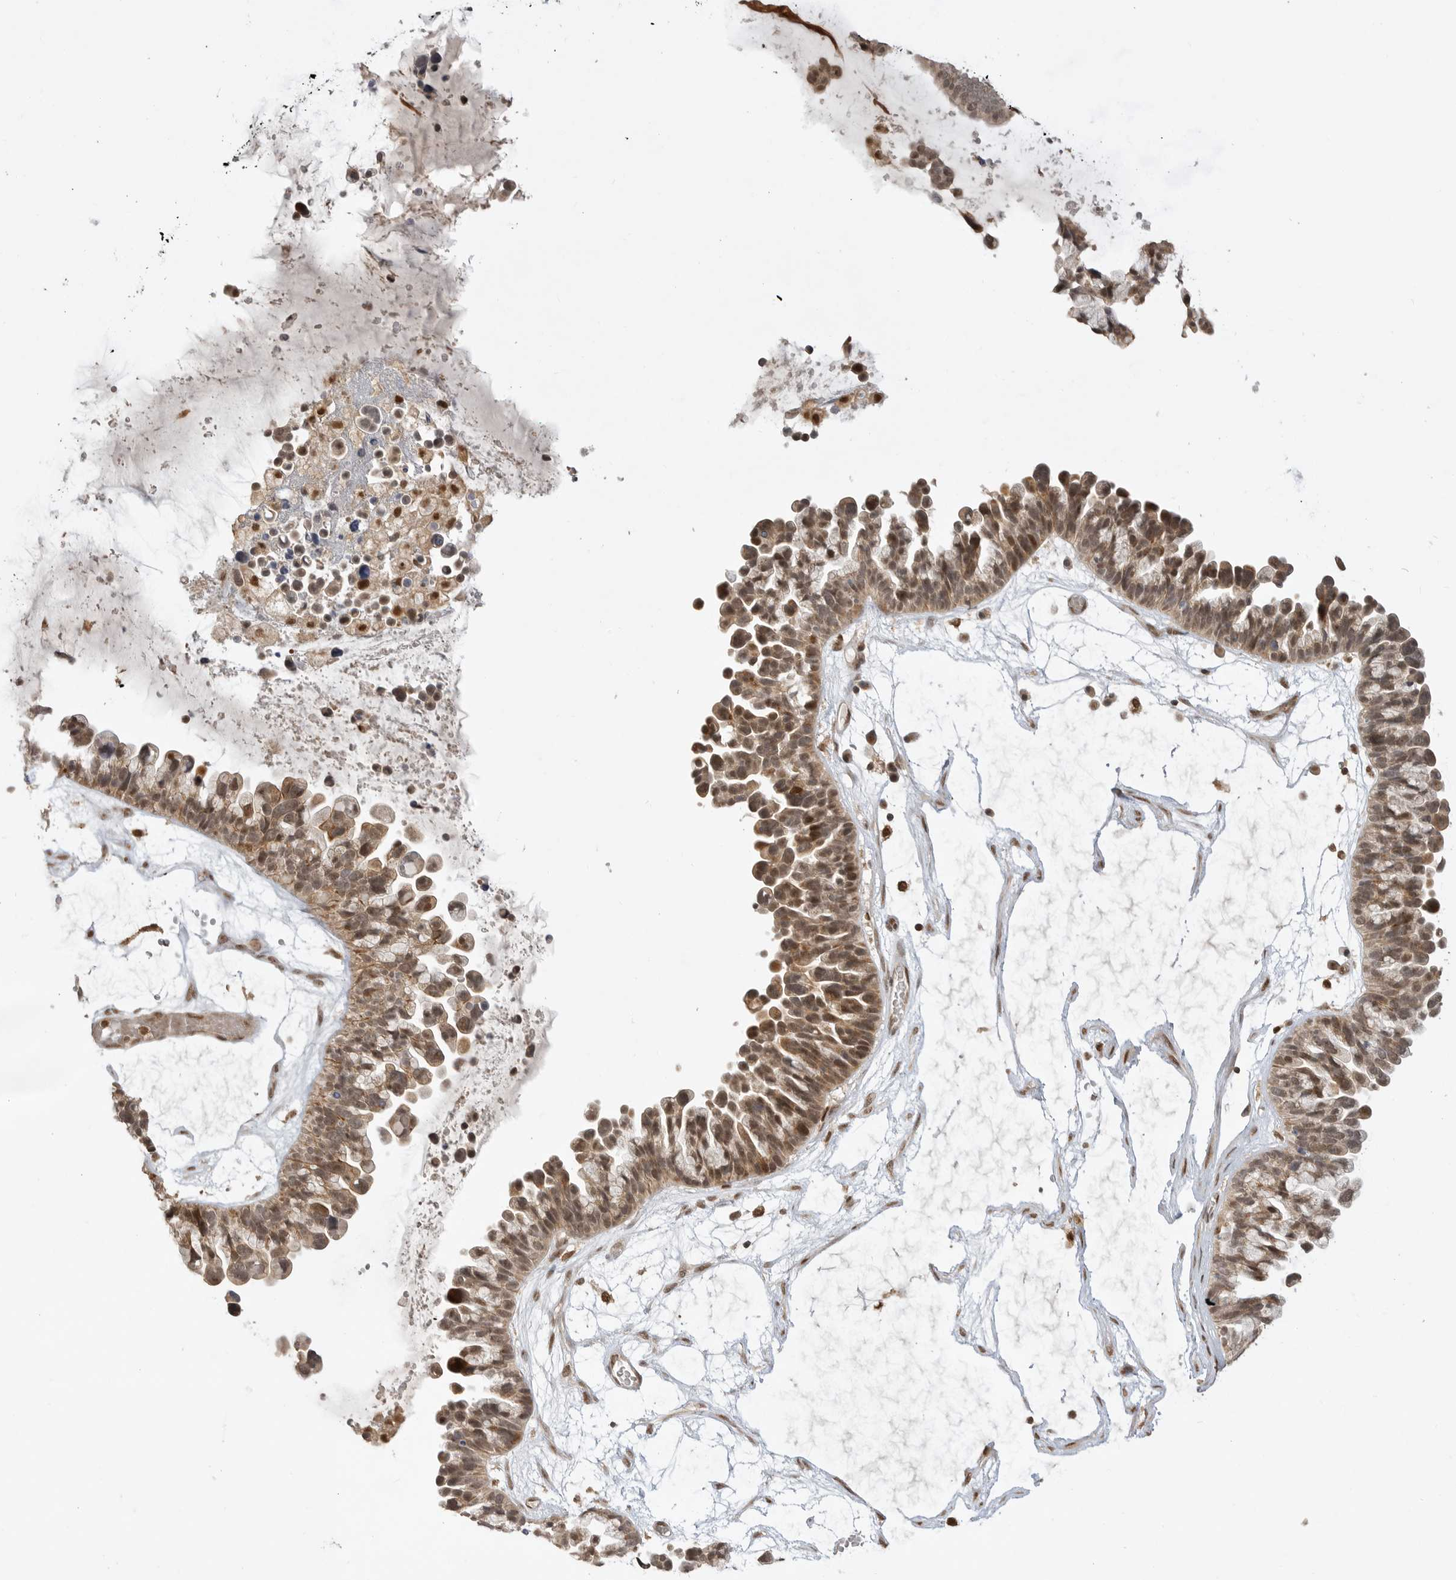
{"staining": {"intensity": "weak", "quantity": ">75%", "location": "cytoplasmic/membranous"}, "tissue": "ovarian cancer", "cell_type": "Tumor cells", "image_type": "cancer", "snomed": [{"axis": "morphology", "description": "Cystadenocarcinoma, serous, NOS"}, {"axis": "topography", "description": "Ovary"}], "caption": "Ovarian serous cystadenocarcinoma was stained to show a protein in brown. There is low levels of weak cytoplasmic/membranous positivity in approximately >75% of tumor cells.", "gene": "ALKAL1", "patient": {"sex": "female", "age": 56}}